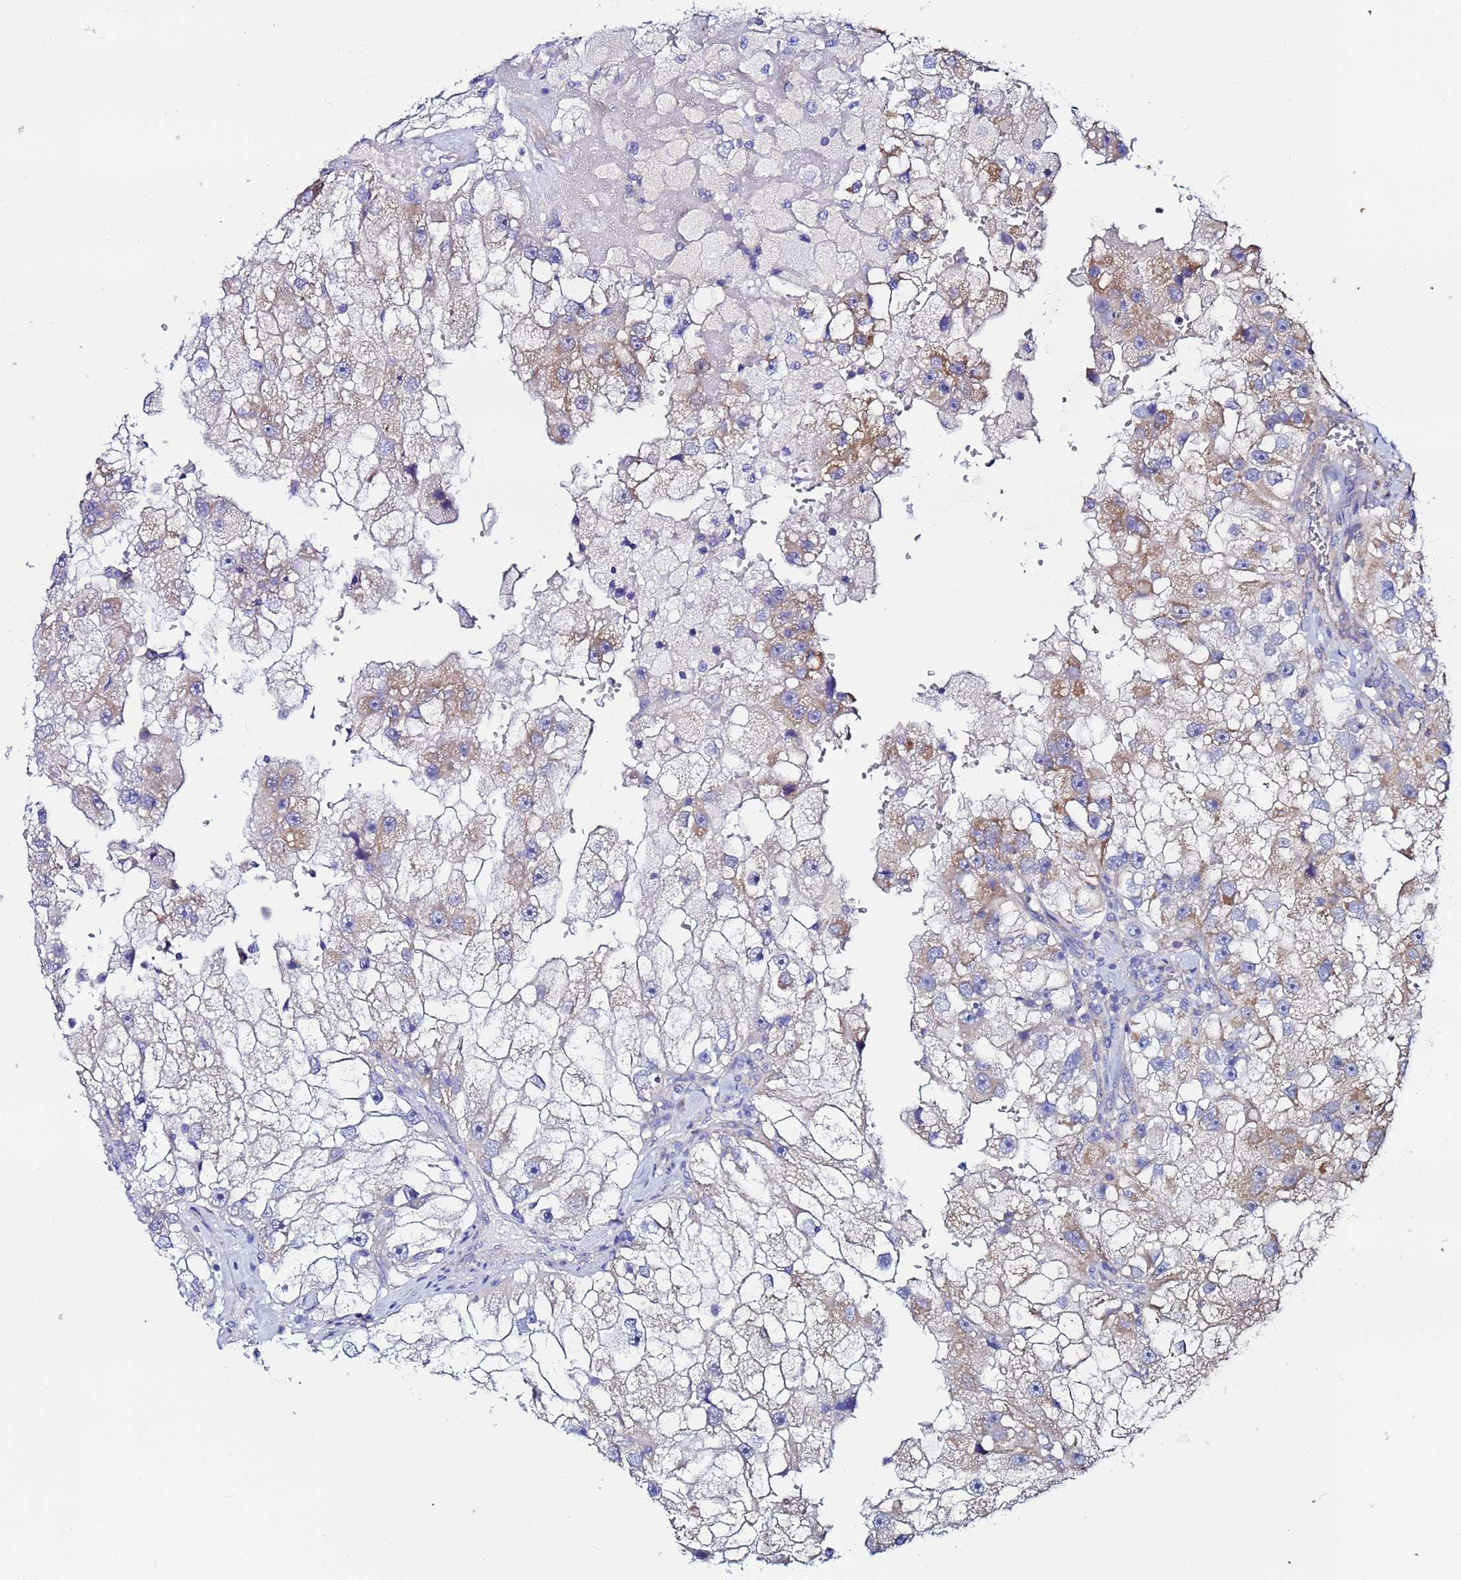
{"staining": {"intensity": "moderate", "quantity": "<25%", "location": "cytoplasmic/membranous"}, "tissue": "renal cancer", "cell_type": "Tumor cells", "image_type": "cancer", "snomed": [{"axis": "morphology", "description": "Adenocarcinoma, NOS"}, {"axis": "topography", "description": "Kidney"}], "caption": "An IHC photomicrograph of tumor tissue is shown. Protein staining in brown highlights moderate cytoplasmic/membranous positivity in renal cancer within tumor cells. Using DAB (brown) and hematoxylin (blue) stains, captured at high magnification using brightfield microscopy.", "gene": "FAHD2A", "patient": {"sex": "male", "age": 63}}